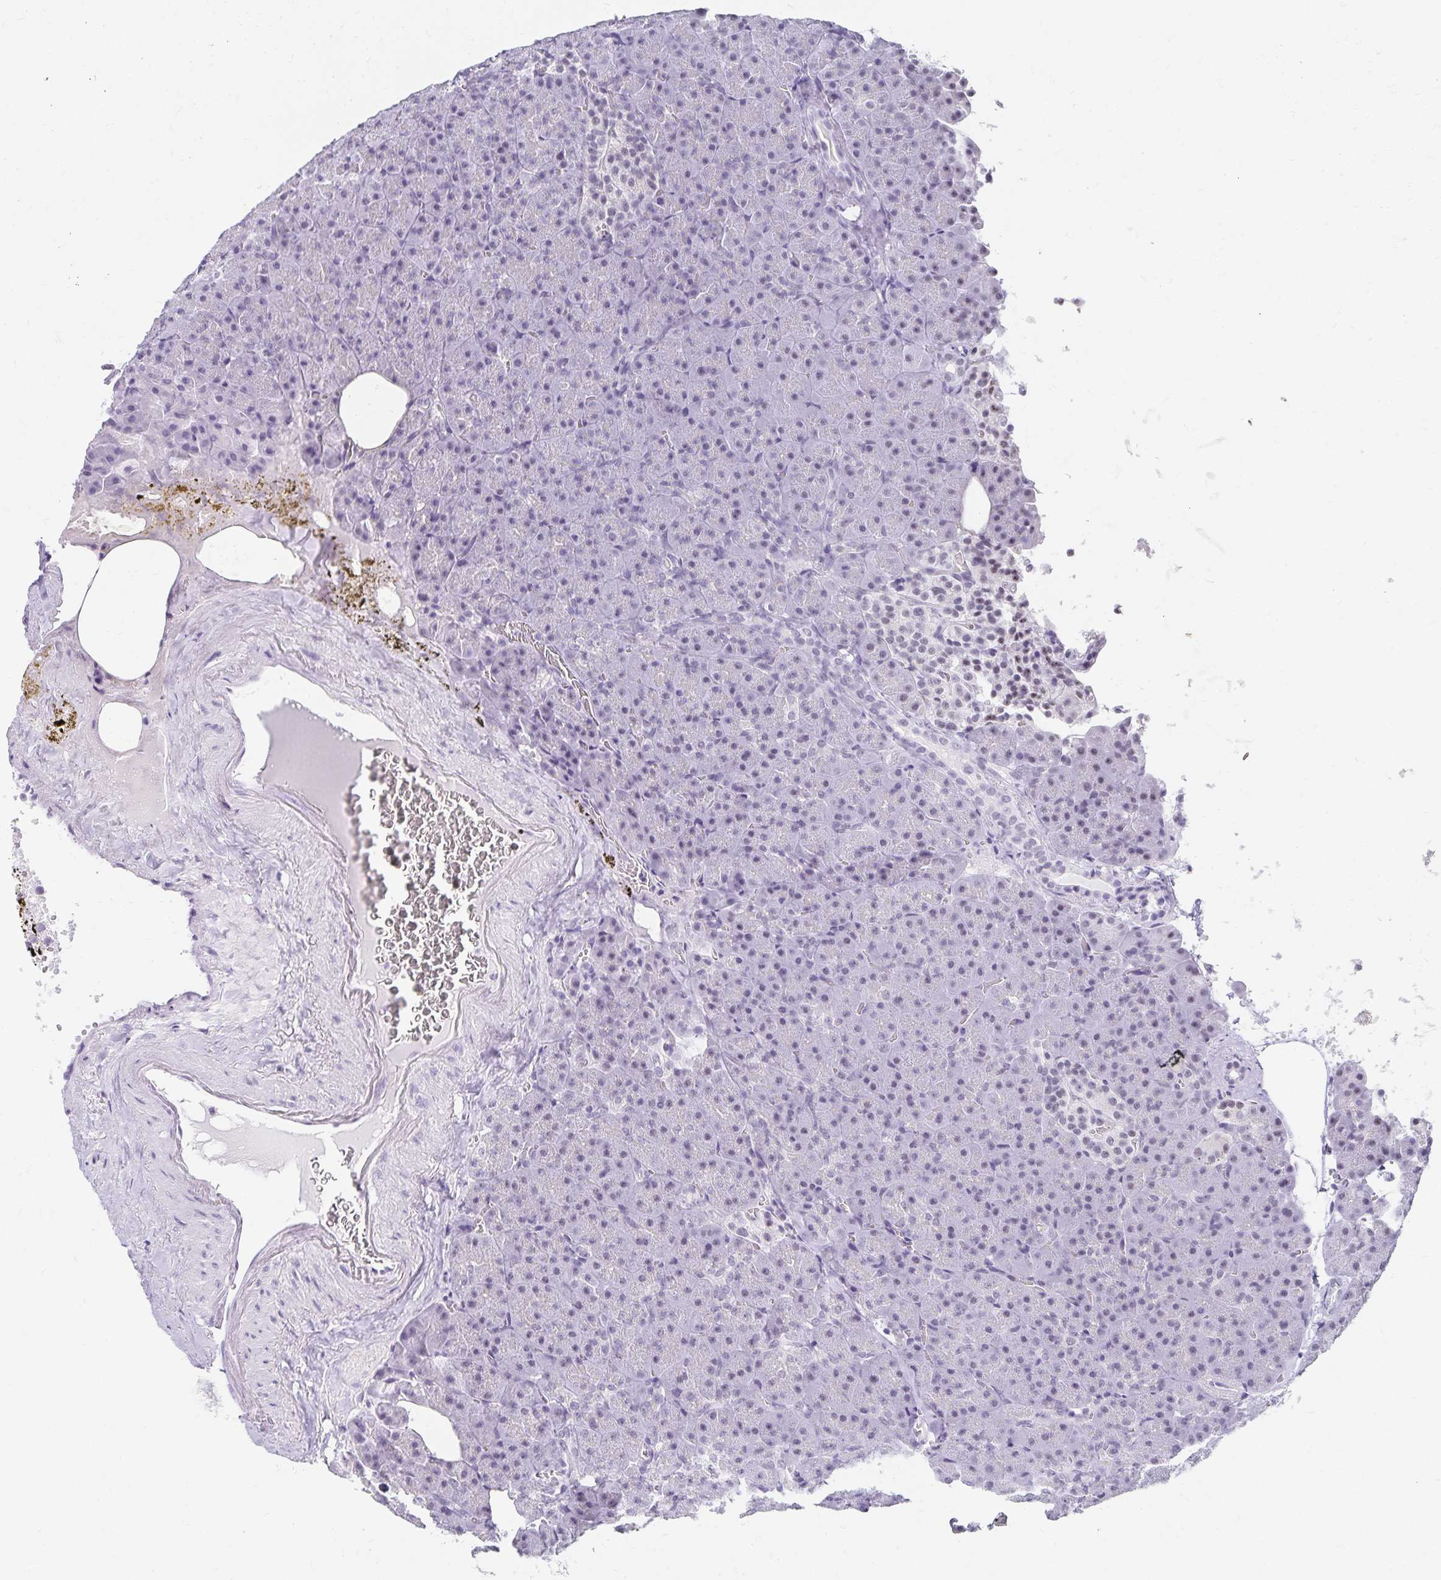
{"staining": {"intensity": "negative", "quantity": "none", "location": "none"}, "tissue": "pancreas", "cell_type": "Exocrine glandular cells", "image_type": "normal", "snomed": [{"axis": "morphology", "description": "Normal tissue, NOS"}, {"axis": "topography", "description": "Pancreas"}], "caption": "High power microscopy photomicrograph of an immunohistochemistry (IHC) histopathology image of benign pancreas, revealing no significant positivity in exocrine glandular cells. Brightfield microscopy of immunohistochemistry (IHC) stained with DAB (brown) and hematoxylin (blue), captured at high magnification.", "gene": "C20orf85", "patient": {"sex": "female", "age": 74}}